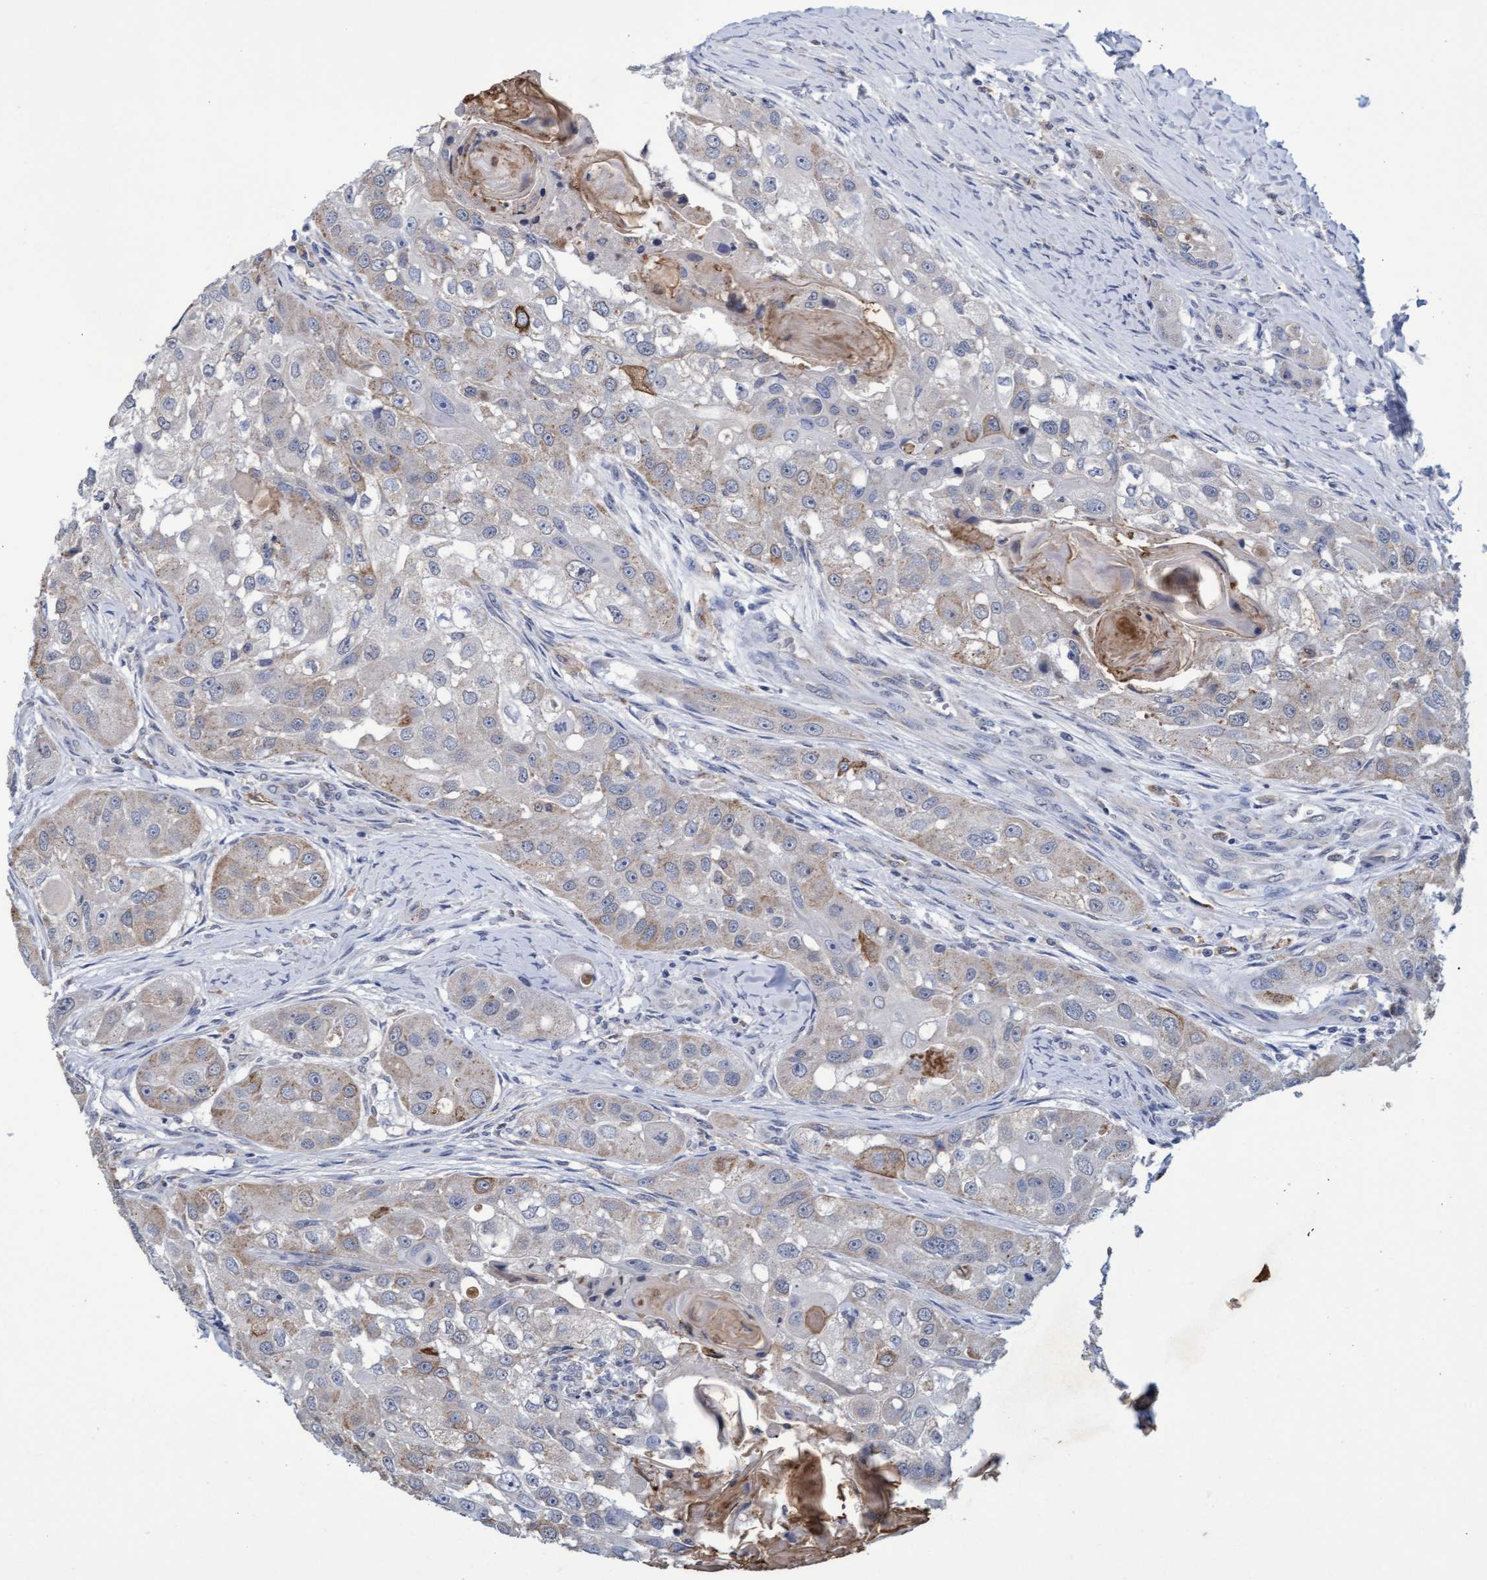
{"staining": {"intensity": "weak", "quantity": "<25%", "location": "cytoplasmic/membranous"}, "tissue": "head and neck cancer", "cell_type": "Tumor cells", "image_type": "cancer", "snomed": [{"axis": "morphology", "description": "Normal tissue, NOS"}, {"axis": "morphology", "description": "Squamous cell carcinoma, NOS"}, {"axis": "topography", "description": "Skeletal muscle"}, {"axis": "topography", "description": "Head-Neck"}], "caption": "Head and neck cancer was stained to show a protein in brown. There is no significant staining in tumor cells.", "gene": "GPR39", "patient": {"sex": "male", "age": 51}}